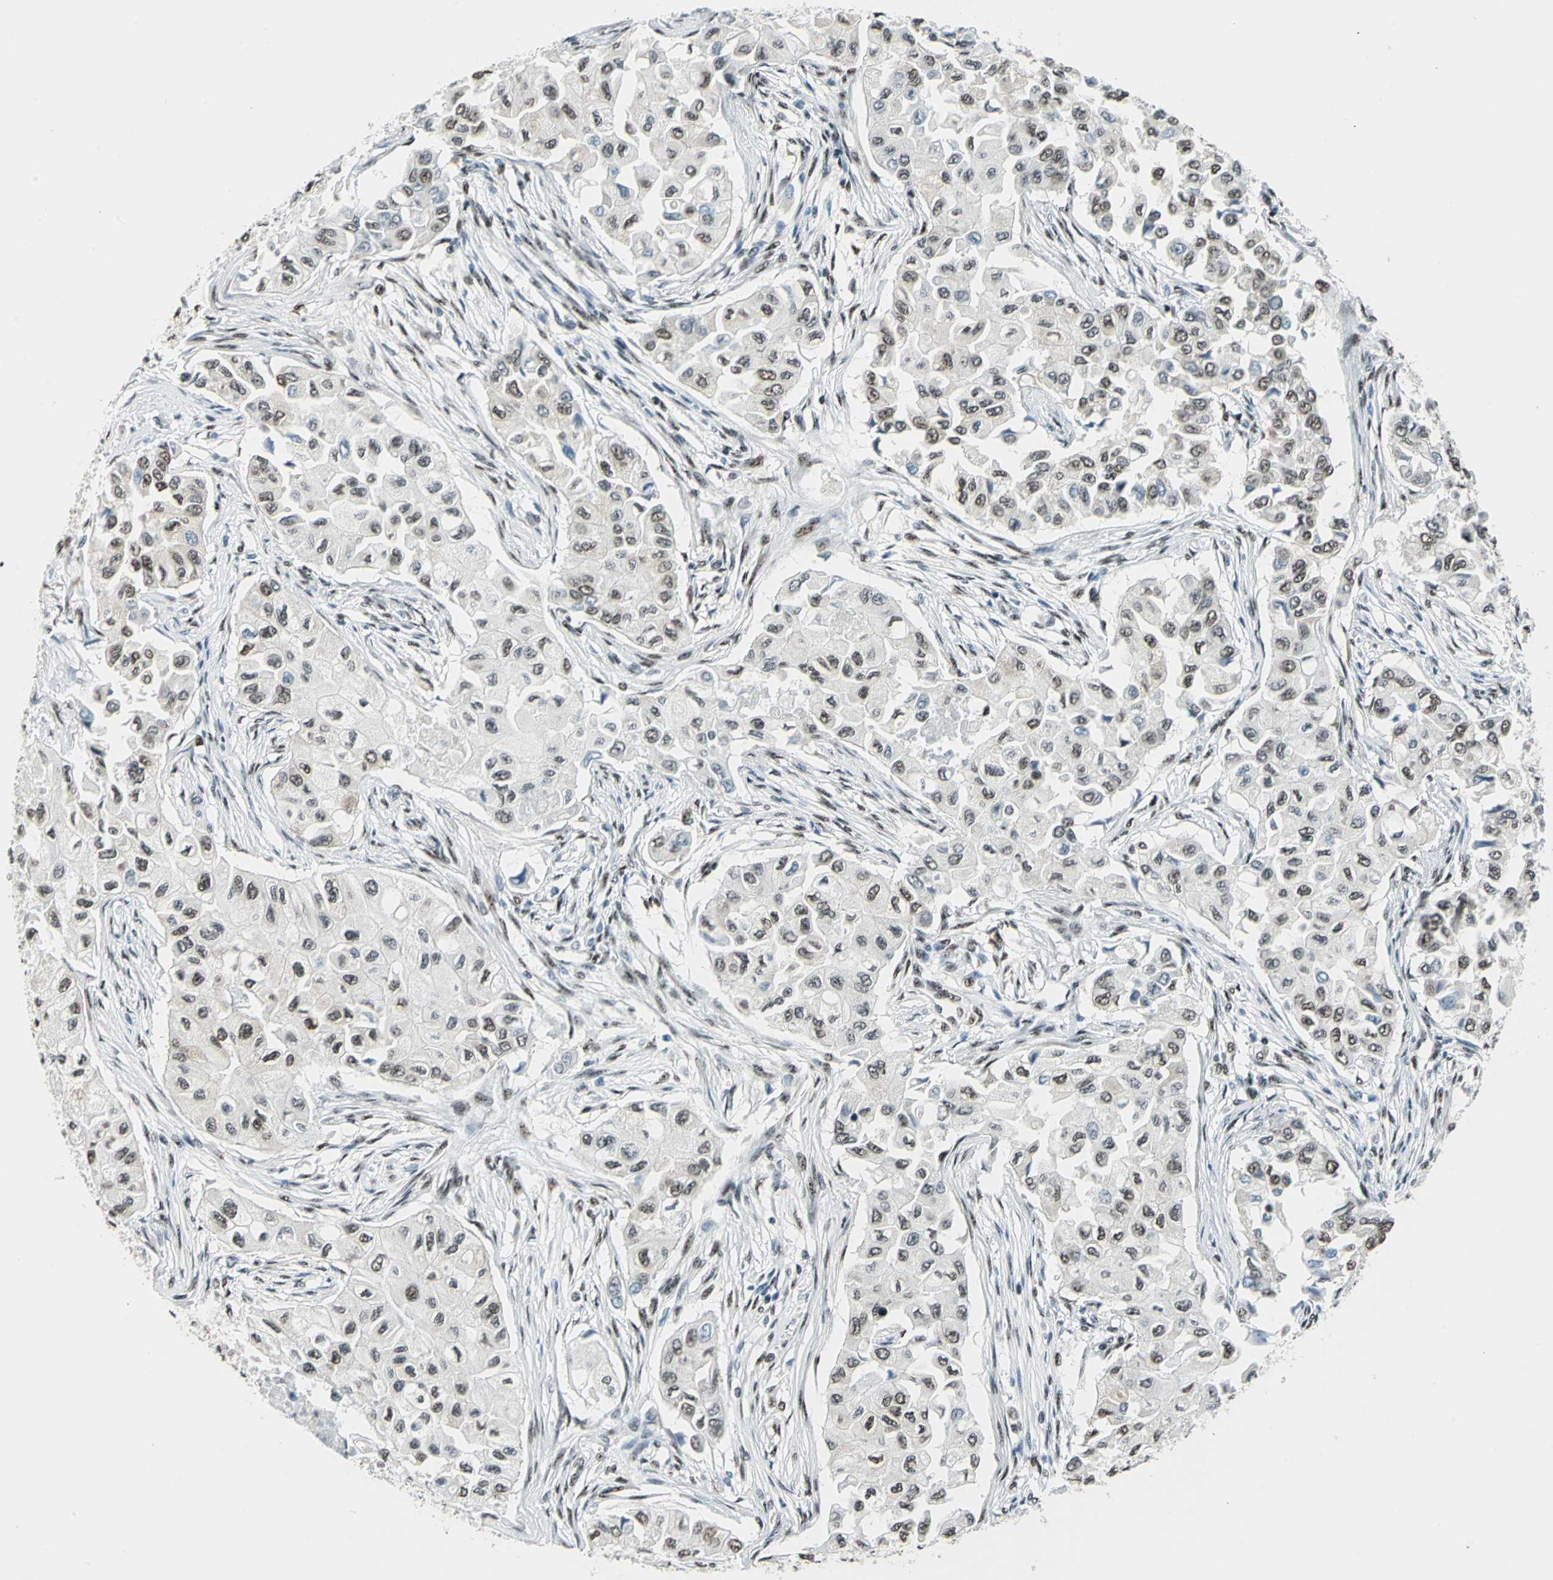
{"staining": {"intensity": "moderate", "quantity": ">75%", "location": "nuclear"}, "tissue": "breast cancer", "cell_type": "Tumor cells", "image_type": "cancer", "snomed": [{"axis": "morphology", "description": "Normal tissue, NOS"}, {"axis": "morphology", "description": "Duct carcinoma"}, {"axis": "topography", "description": "Breast"}], "caption": "Brown immunohistochemical staining in breast cancer demonstrates moderate nuclear staining in approximately >75% of tumor cells. The protein of interest is shown in brown color, while the nuclei are stained blue.", "gene": "KAT6B", "patient": {"sex": "female", "age": 49}}